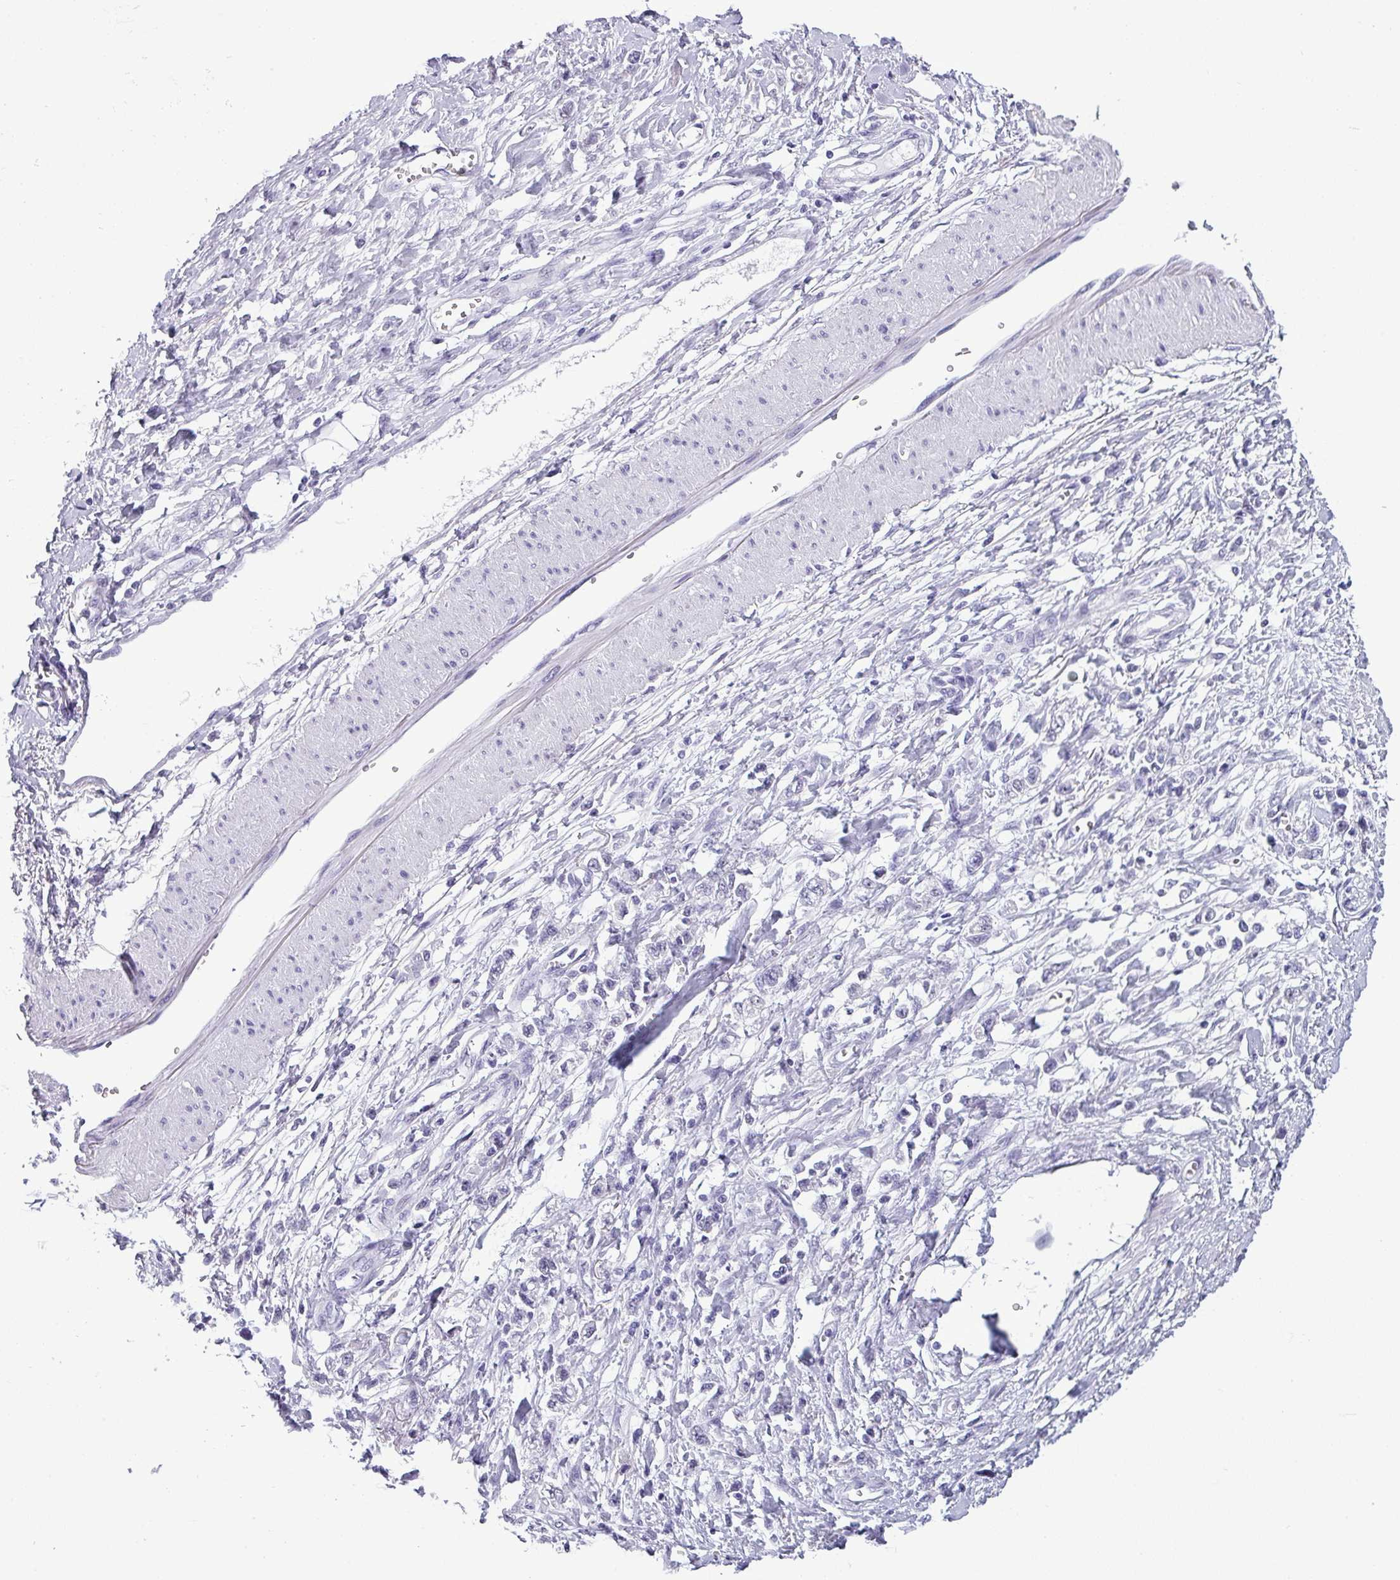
{"staining": {"intensity": "negative", "quantity": "none", "location": "none"}, "tissue": "stomach cancer", "cell_type": "Tumor cells", "image_type": "cancer", "snomed": [{"axis": "morphology", "description": "Adenocarcinoma, NOS"}, {"axis": "topography", "description": "Stomach"}], "caption": "This photomicrograph is of stomach adenocarcinoma stained with IHC to label a protein in brown with the nuclei are counter-stained blue. There is no expression in tumor cells.", "gene": "SRGAP1", "patient": {"sex": "female", "age": 76}}